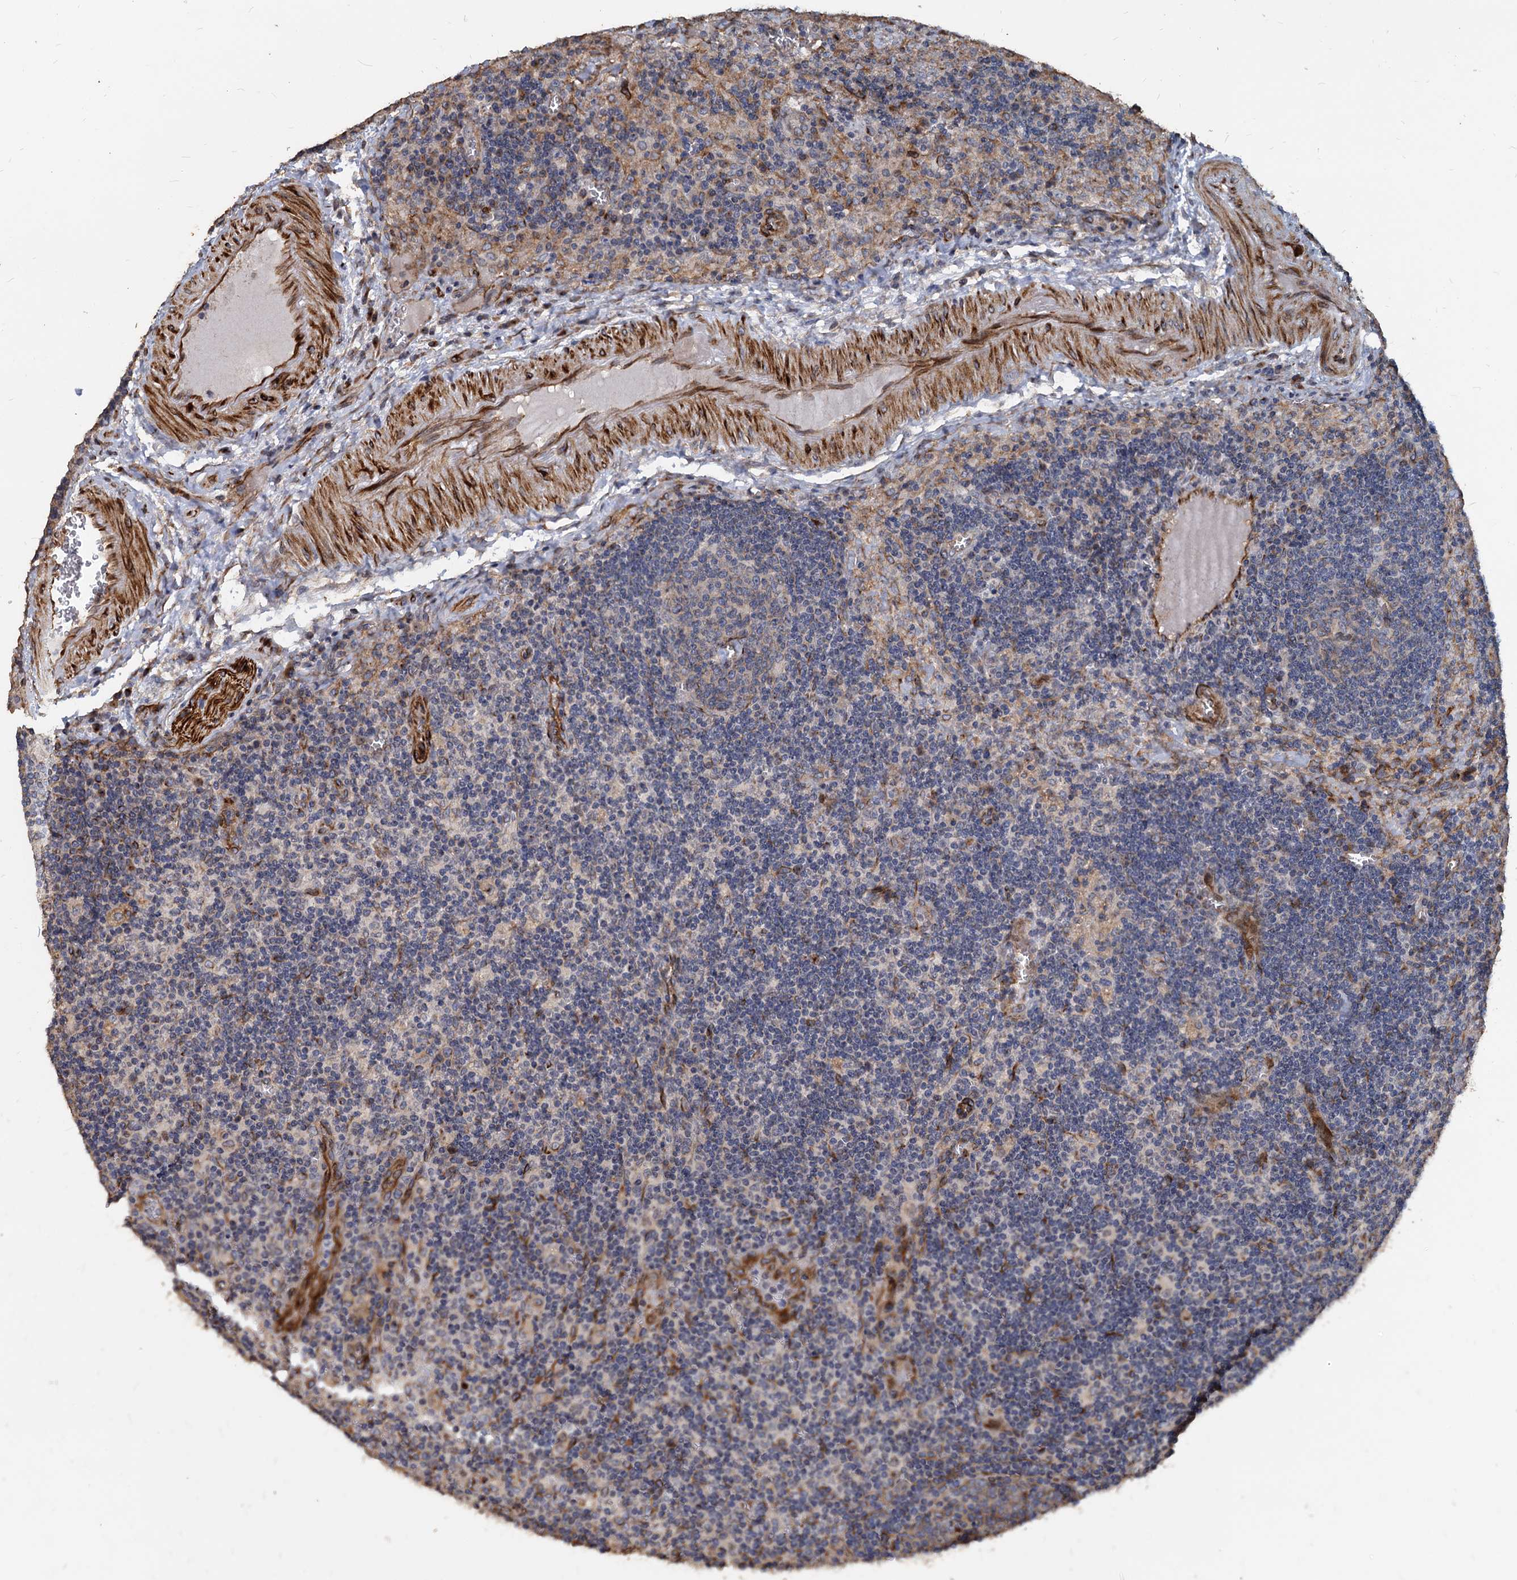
{"staining": {"intensity": "negative", "quantity": "none", "location": "none"}, "tissue": "lymph node", "cell_type": "Germinal center cells", "image_type": "normal", "snomed": [{"axis": "morphology", "description": "Normal tissue, NOS"}, {"axis": "topography", "description": "Lymph node"}], "caption": "The immunohistochemistry (IHC) histopathology image has no significant staining in germinal center cells of lymph node.", "gene": "DEPDC4", "patient": {"sex": "male", "age": 58}}